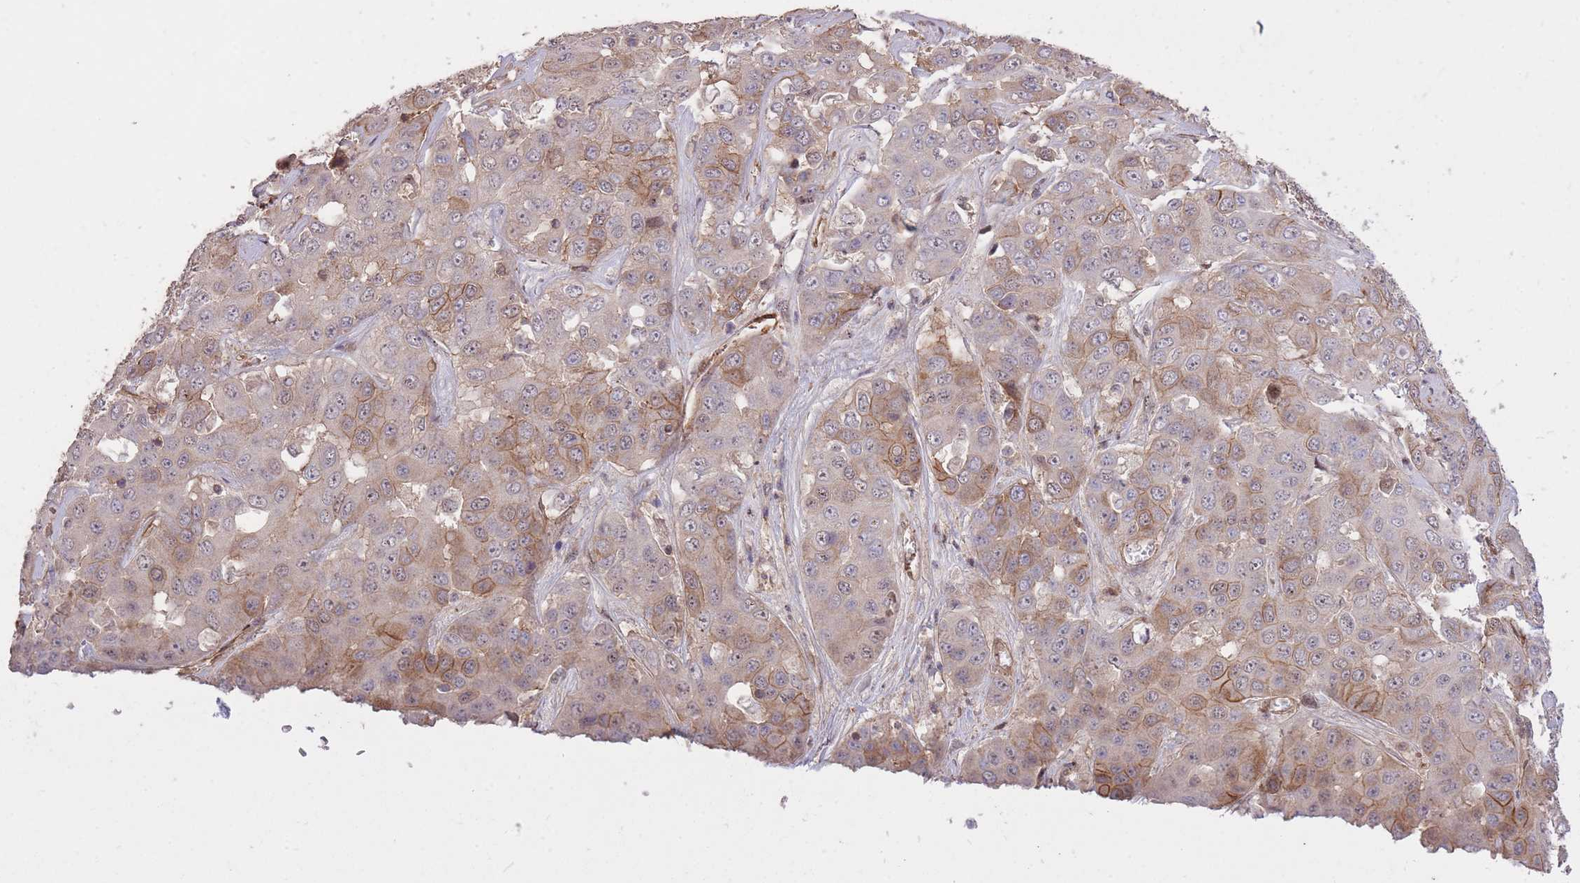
{"staining": {"intensity": "weak", "quantity": "25%-75%", "location": "cytoplasmic/membranous"}, "tissue": "liver cancer", "cell_type": "Tumor cells", "image_type": "cancer", "snomed": [{"axis": "morphology", "description": "Cholangiocarcinoma"}, {"axis": "topography", "description": "Liver"}], "caption": "Immunohistochemistry staining of liver cancer, which exhibits low levels of weak cytoplasmic/membranous positivity in about 25%-75% of tumor cells indicating weak cytoplasmic/membranous protein expression. The staining was performed using DAB (brown) for protein detection and nuclei were counterstained in hematoxylin (blue).", "gene": "PLD1", "patient": {"sex": "female", "age": 52}}